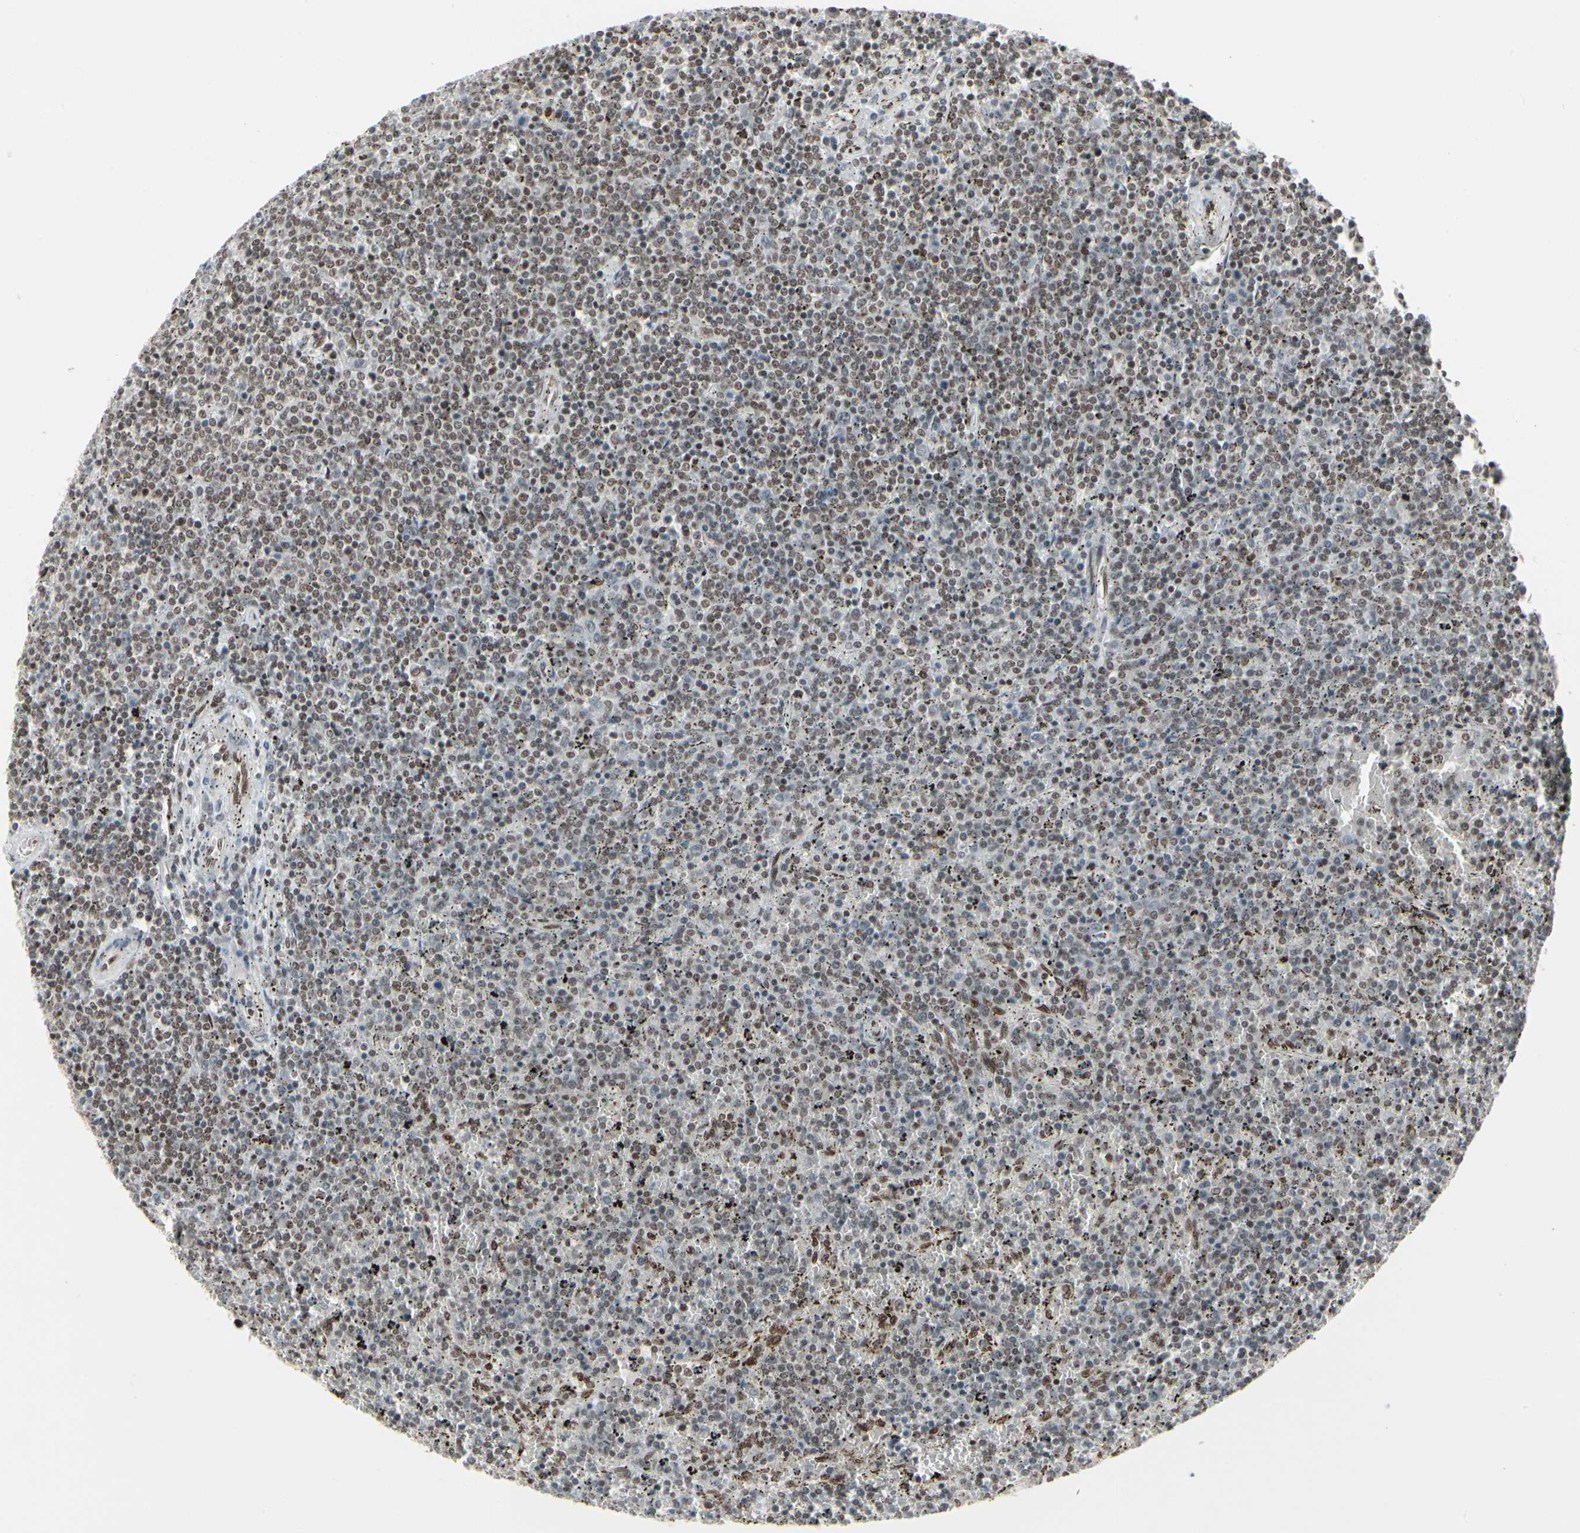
{"staining": {"intensity": "moderate", "quantity": ">75%", "location": "nuclear"}, "tissue": "lymphoma", "cell_type": "Tumor cells", "image_type": "cancer", "snomed": [{"axis": "morphology", "description": "Malignant lymphoma, non-Hodgkin's type, Low grade"}, {"axis": "topography", "description": "Spleen"}], "caption": "Protein positivity by immunohistochemistry (IHC) exhibits moderate nuclear expression in approximately >75% of tumor cells in malignant lymphoma, non-Hodgkin's type (low-grade).", "gene": "HMG20A", "patient": {"sex": "female", "age": 77}}